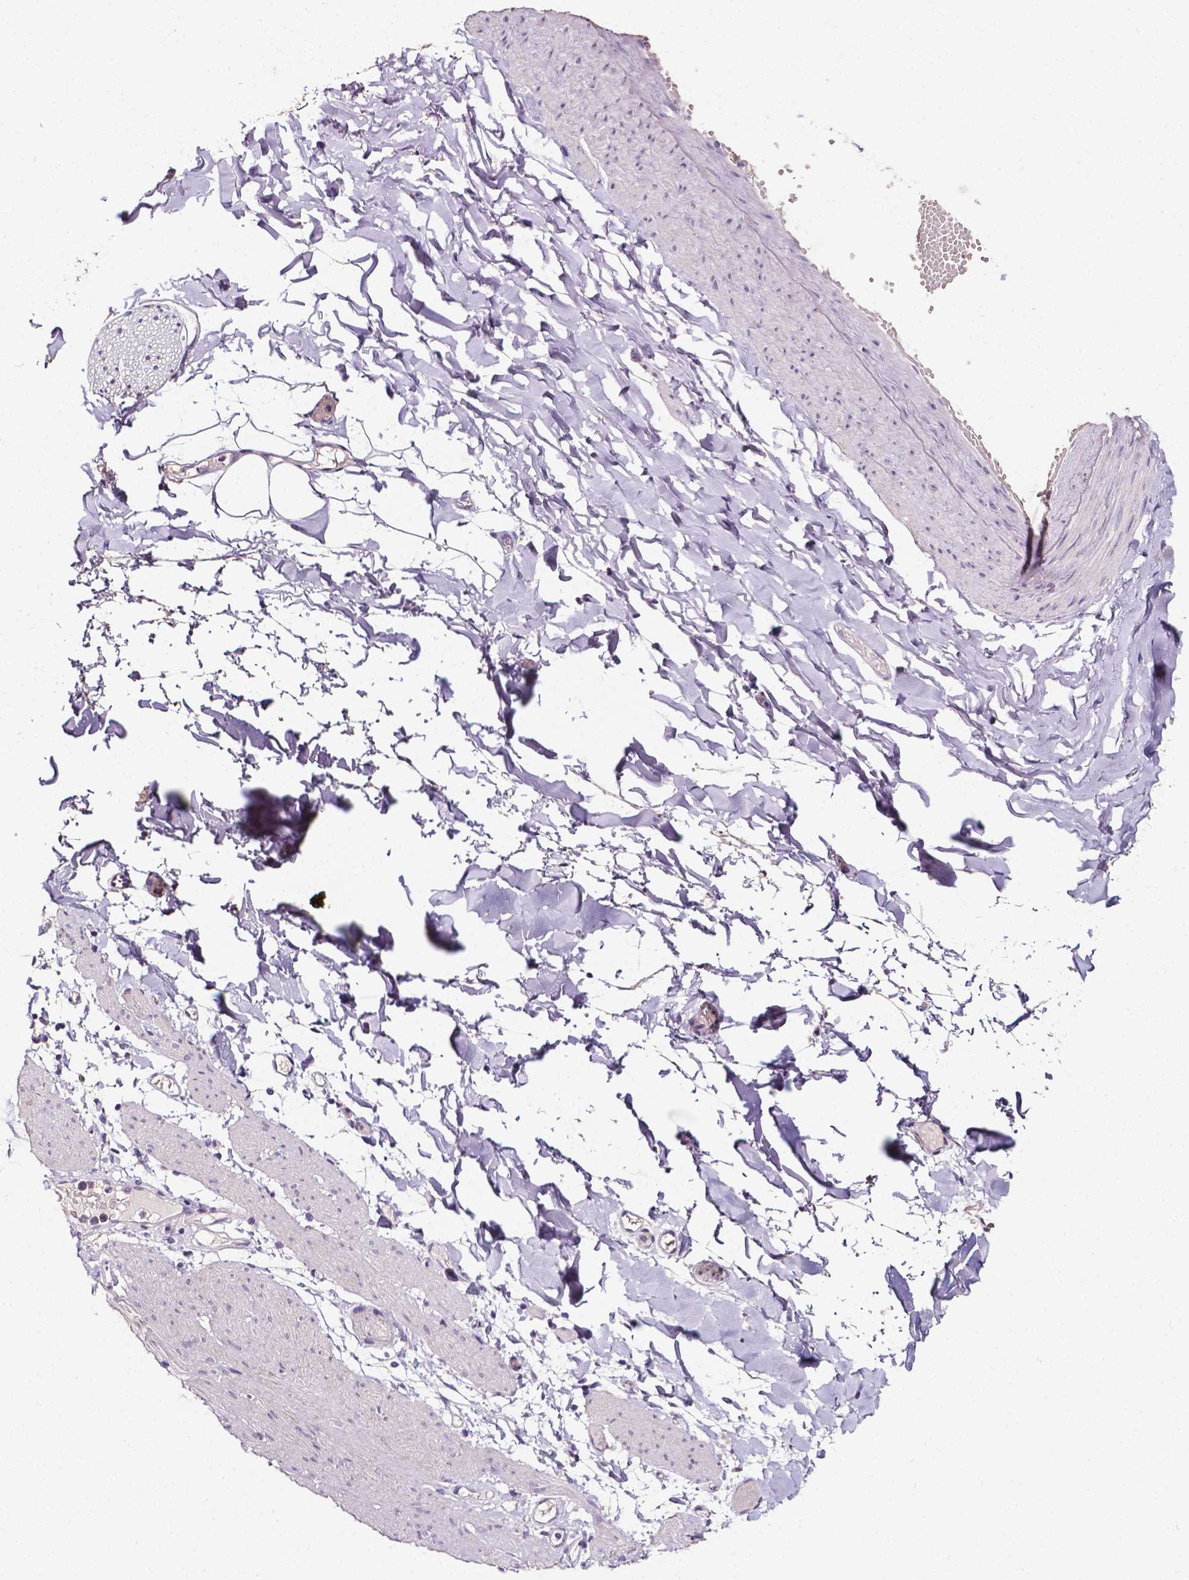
{"staining": {"intensity": "negative", "quantity": "none", "location": "none"}, "tissue": "adipose tissue", "cell_type": "Adipocytes", "image_type": "normal", "snomed": [{"axis": "morphology", "description": "Normal tissue, NOS"}, {"axis": "topography", "description": "Gallbladder"}, {"axis": "topography", "description": "Peripheral nerve tissue"}], "caption": "Immunohistochemistry of unremarkable adipose tissue demonstrates no positivity in adipocytes. The staining was performed using DAB (3,3'-diaminobenzidine) to visualize the protein expression in brown, while the nuclei were stained in blue with hematoxylin (Magnification: 20x).", "gene": "PSAT1", "patient": {"sex": "female", "age": 45}}